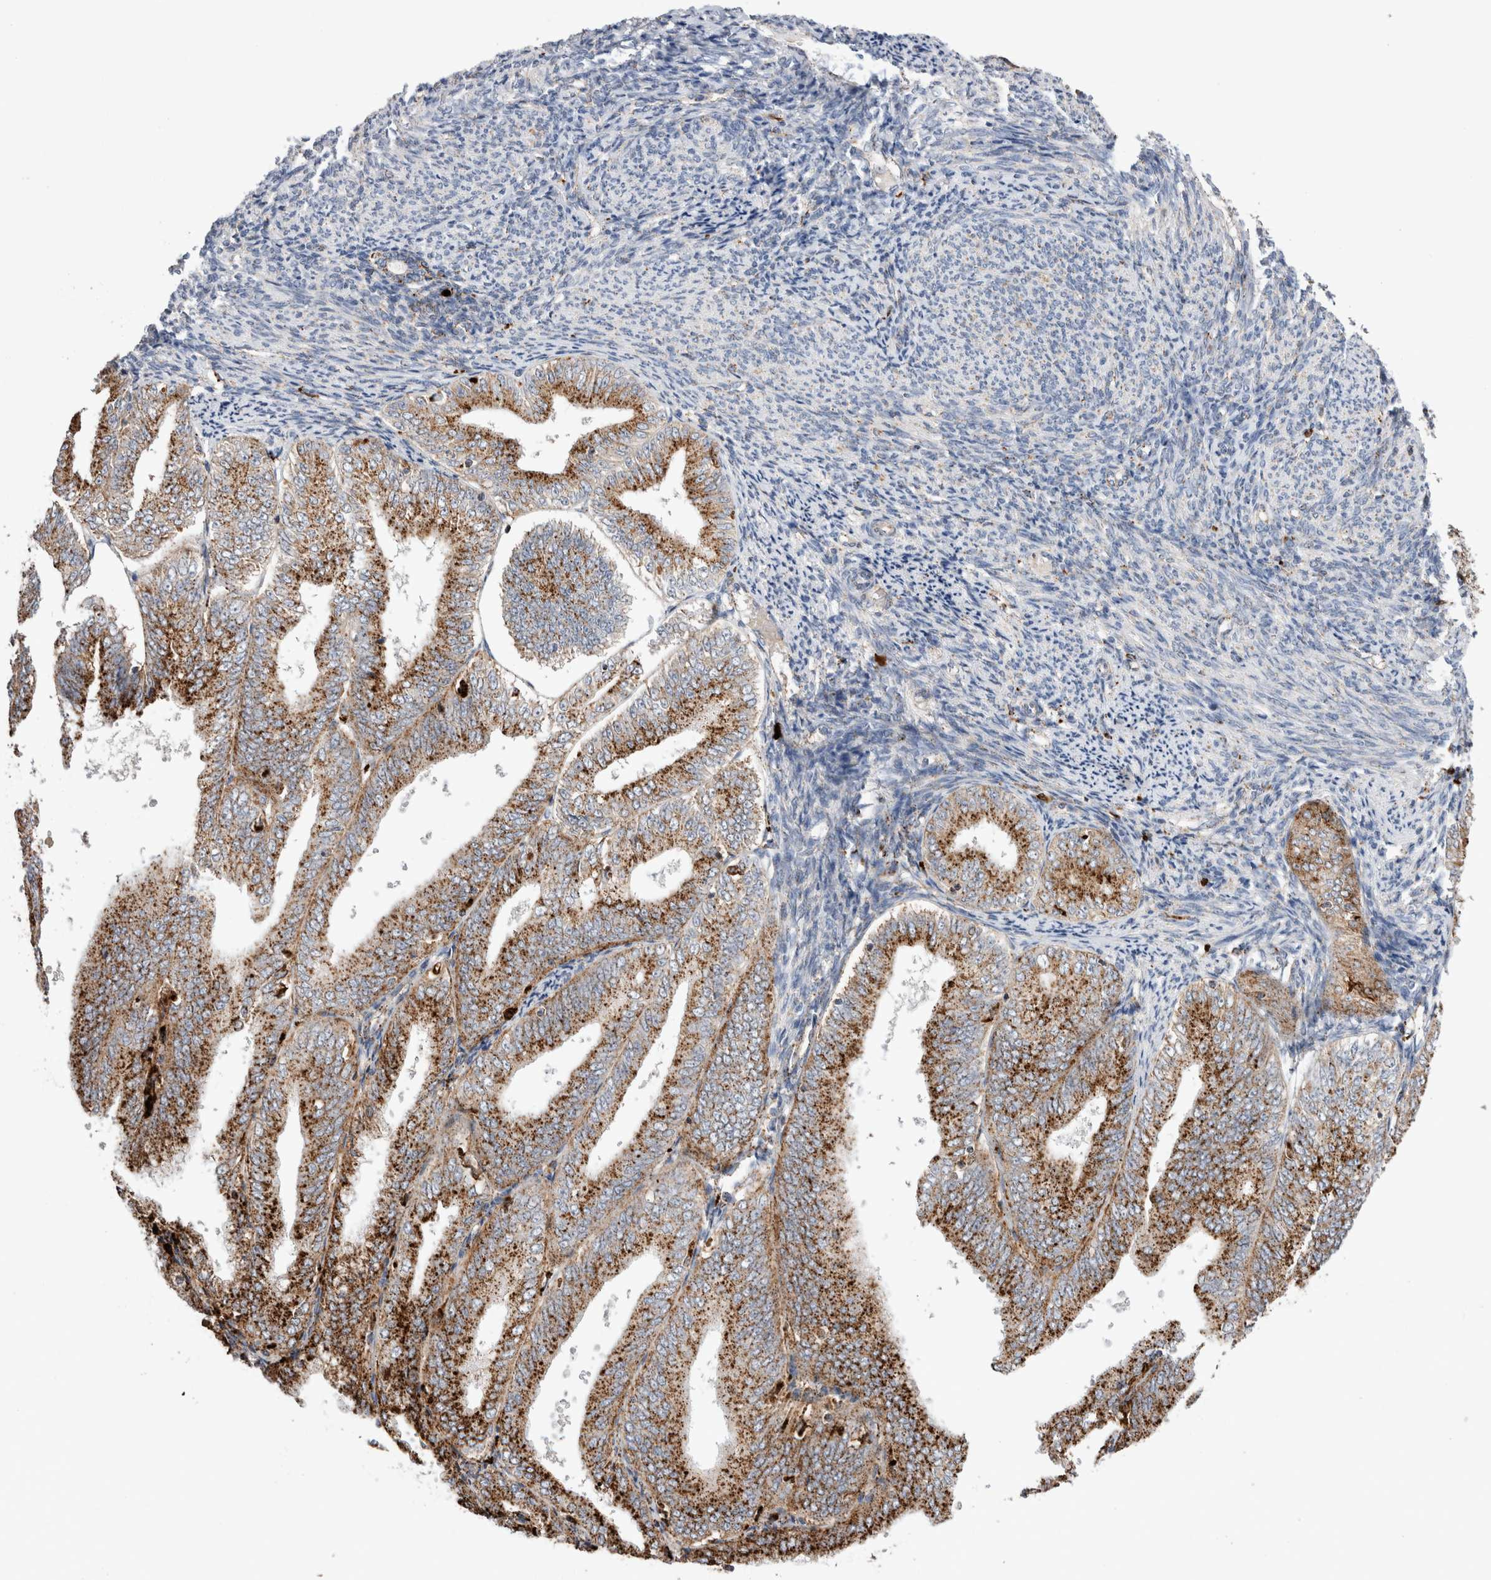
{"staining": {"intensity": "strong", "quantity": ">75%", "location": "cytoplasmic/membranous"}, "tissue": "endometrial cancer", "cell_type": "Tumor cells", "image_type": "cancer", "snomed": [{"axis": "morphology", "description": "Adenocarcinoma, NOS"}, {"axis": "topography", "description": "Endometrium"}], "caption": "Strong cytoplasmic/membranous staining for a protein is identified in about >75% of tumor cells of endometrial cancer (adenocarcinoma) using immunohistochemistry.", "gene": "CTSA", "patient": {"sex": "female", "age": 63}}